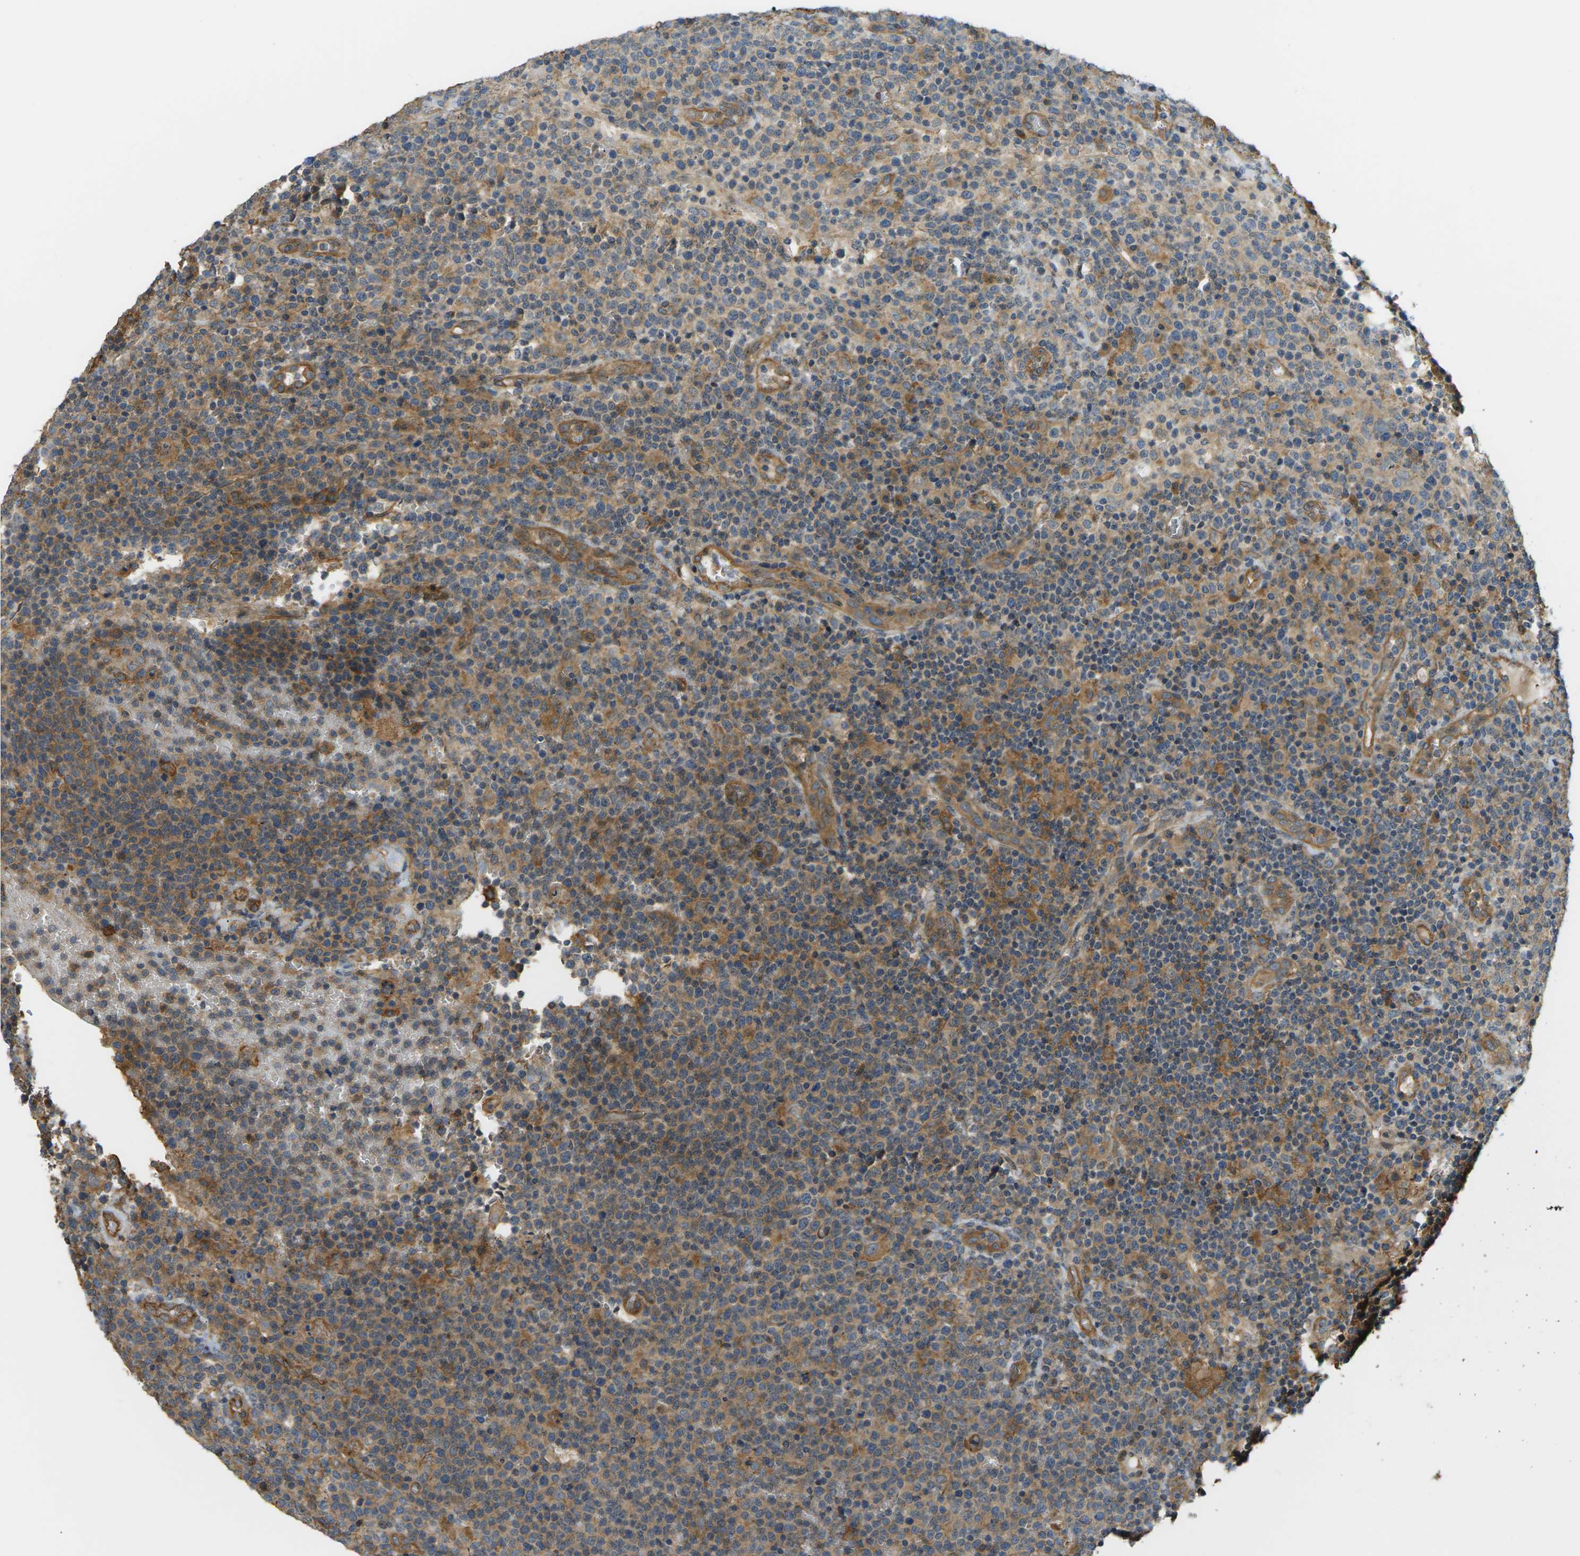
{"staining": {"intensity": "weak", "quantity": "25%-75%", "location": "cytoplasmic/membranous"}, "tissue": "lymphoma", "cell_type": "Tumor cells", "image_type": "cancer", "snomed": [{"axis": "morphology", "description": "Malignant lymphoma, non-Hodgkin's type, High grade"}, {"axis": "topography", "description": "Lymph node"}], "caption": "Protein staining by immunohistochemistry demonstrates weak cytoplasmic/membranous positivity in approximately 25%-75% of tumor cells in malignant lymphoma, non-Hodgkin's type (high-grade).", "gene": "DDHD2", "patient": {"sex": "male", "age": 61}}